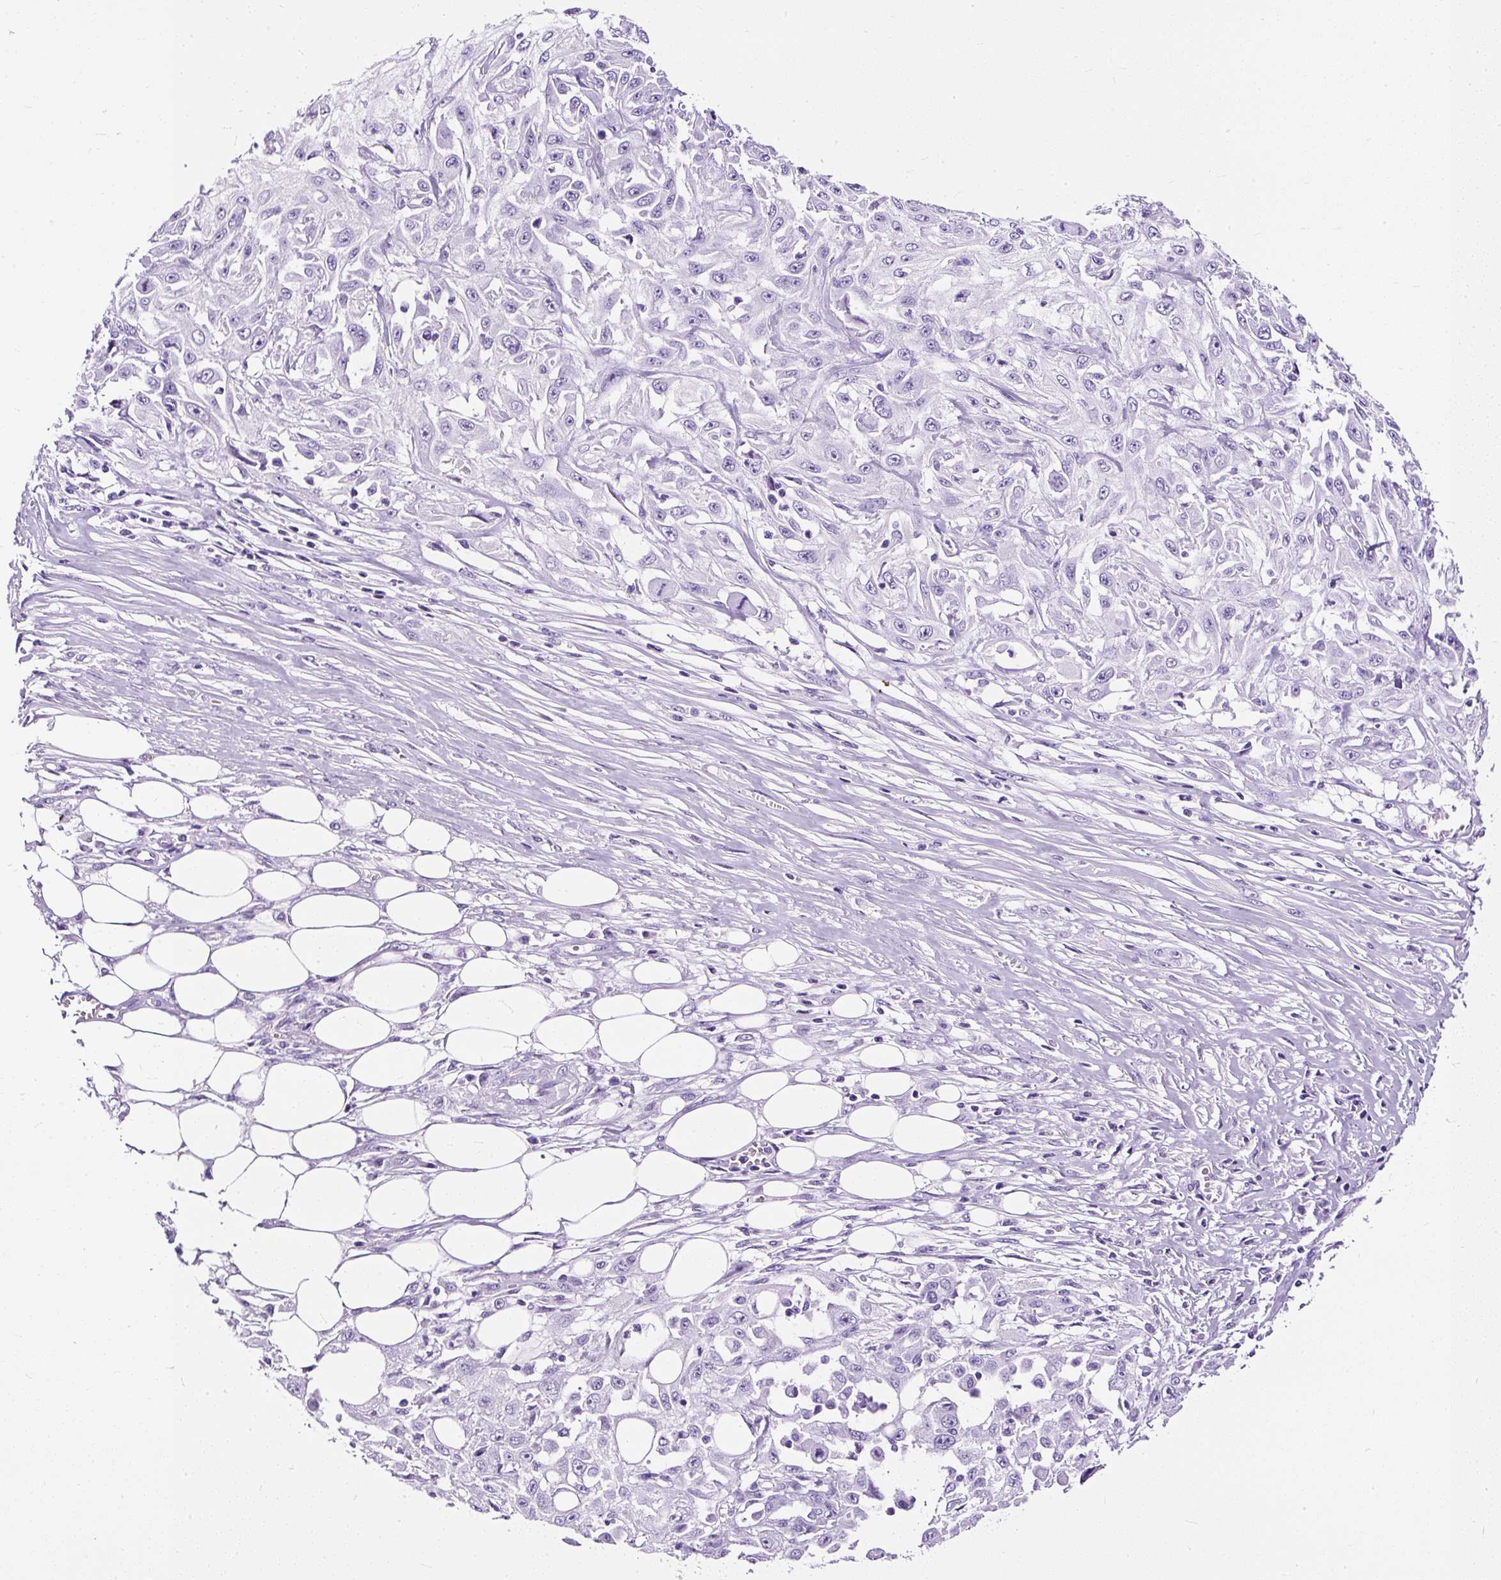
{"staining": {"intensity": "negative", "quantity": "none", "location": "none"}, "tissue": "skin cancer", "cell_type": "Tumor cells", "image_type": "cancer", "snomed": [{"axis": "morphology", "description": "Squamous cell carcinoma, NOS"}, {"axis": "morphology", "description": "Squamous cell carcinoma, metastatic, NOS"}, {"axis": "topography", "description": "Skin"}, {"axis": "topography", "description": "Lymph node"}], "caption": "An image of human skin cancer is negative for staining in tumor cells. The staining is performed using DAB brown chromogen with nuclei counter-stained in using hematoxylin.", "gene": "NTS", "patient": {"sex": "male", "age": 75}}